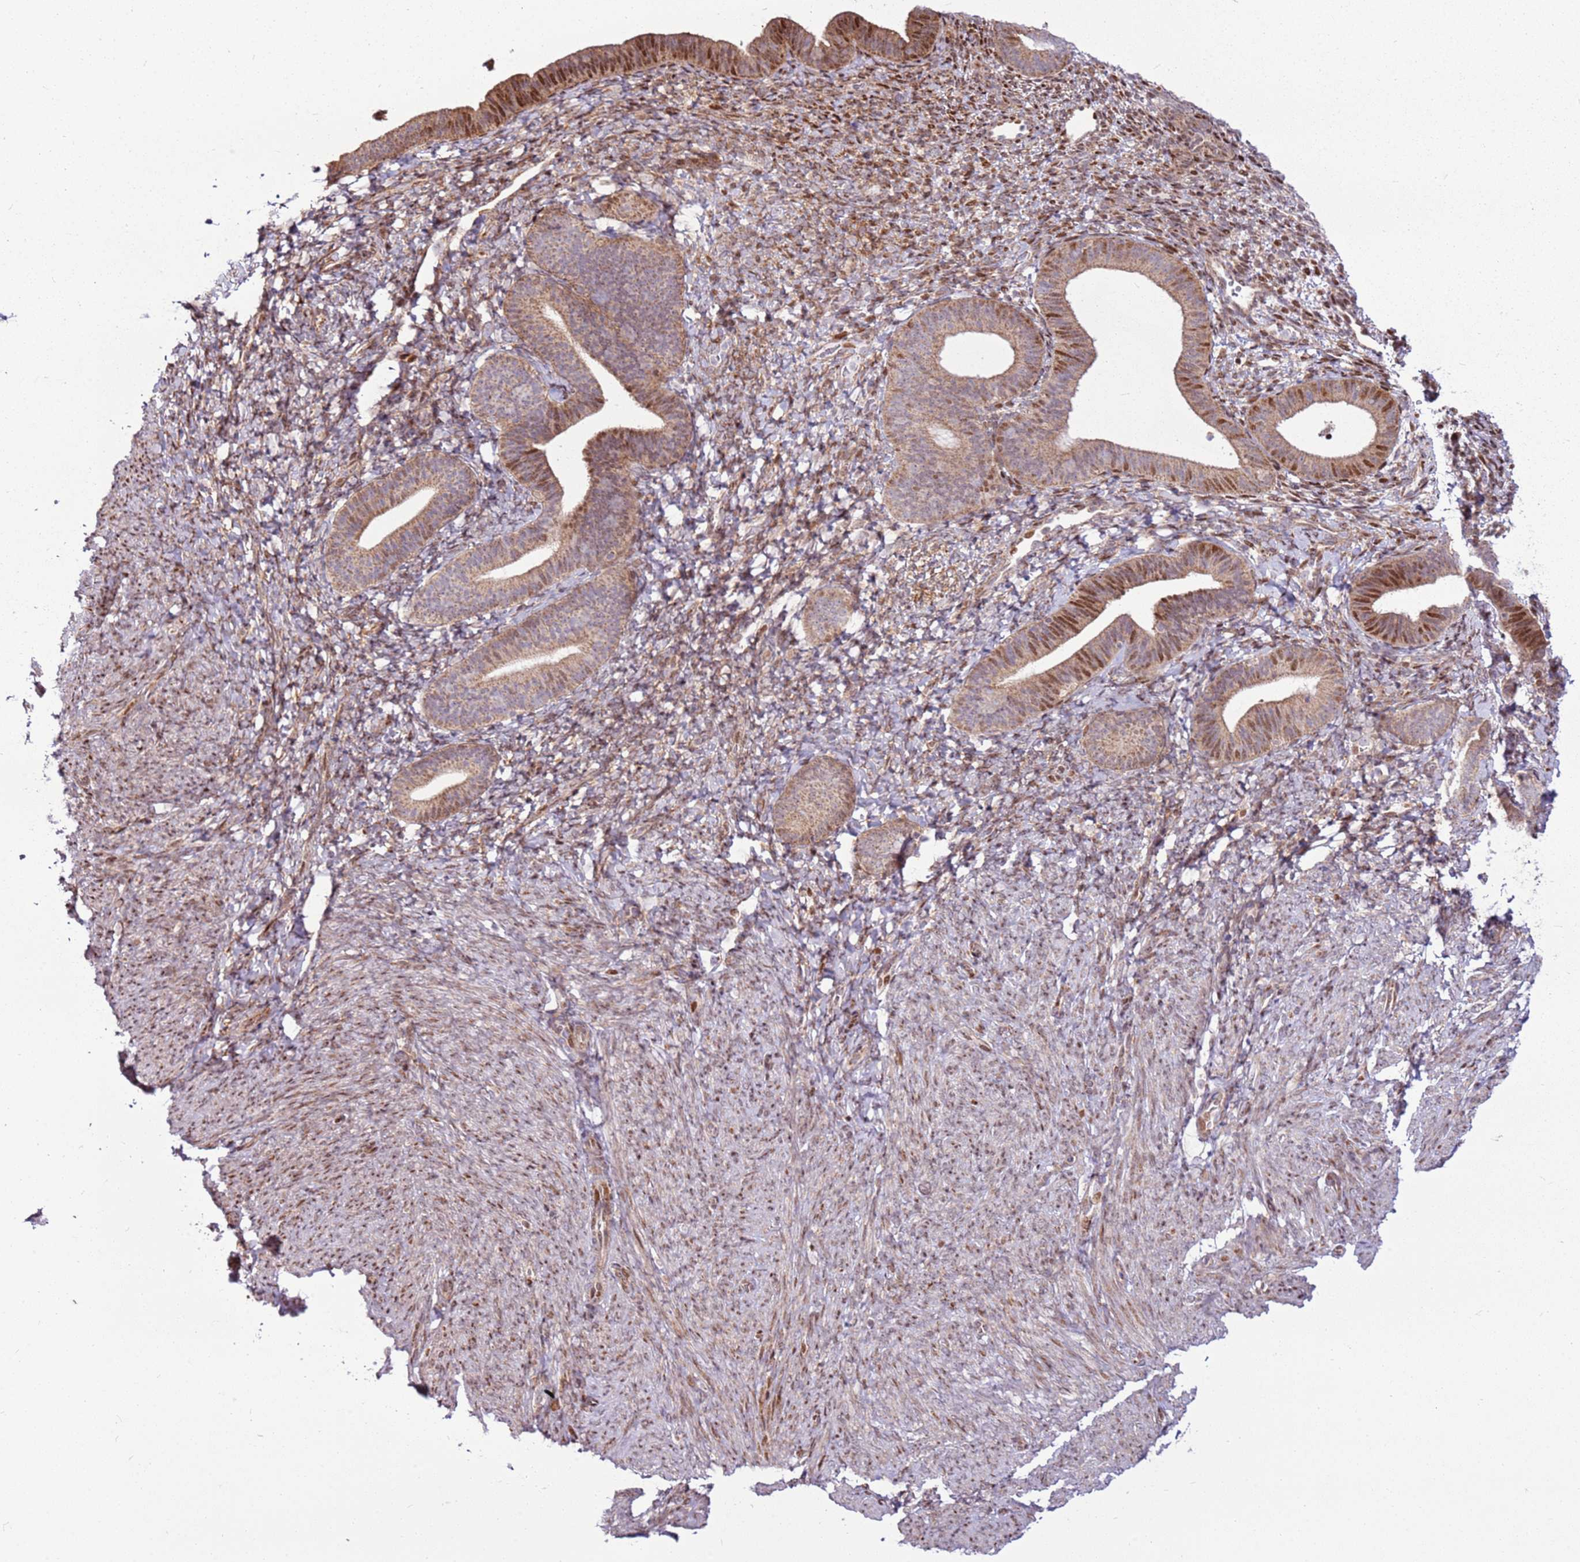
{"staining": {"intensity": "moderate", "quantity": ">75%", "location": "nuclear"}, "tissue": "endometrium", "cell_type": "Cells in endometrial stroma", "image_type": "normal", "snomed": [{"axis": "morphology", "description": "Normal tissue, NOS"}, {"axis": "topography", "description": "Endometrium"}], "caption": "Immunohistochemical staining of benign endometrium displays medium levels of moderate nuclear staining in about >75% of cells in endometrial stroma.", "gene": "PCTP", "patient": {"sex": "female", "age": 65}}